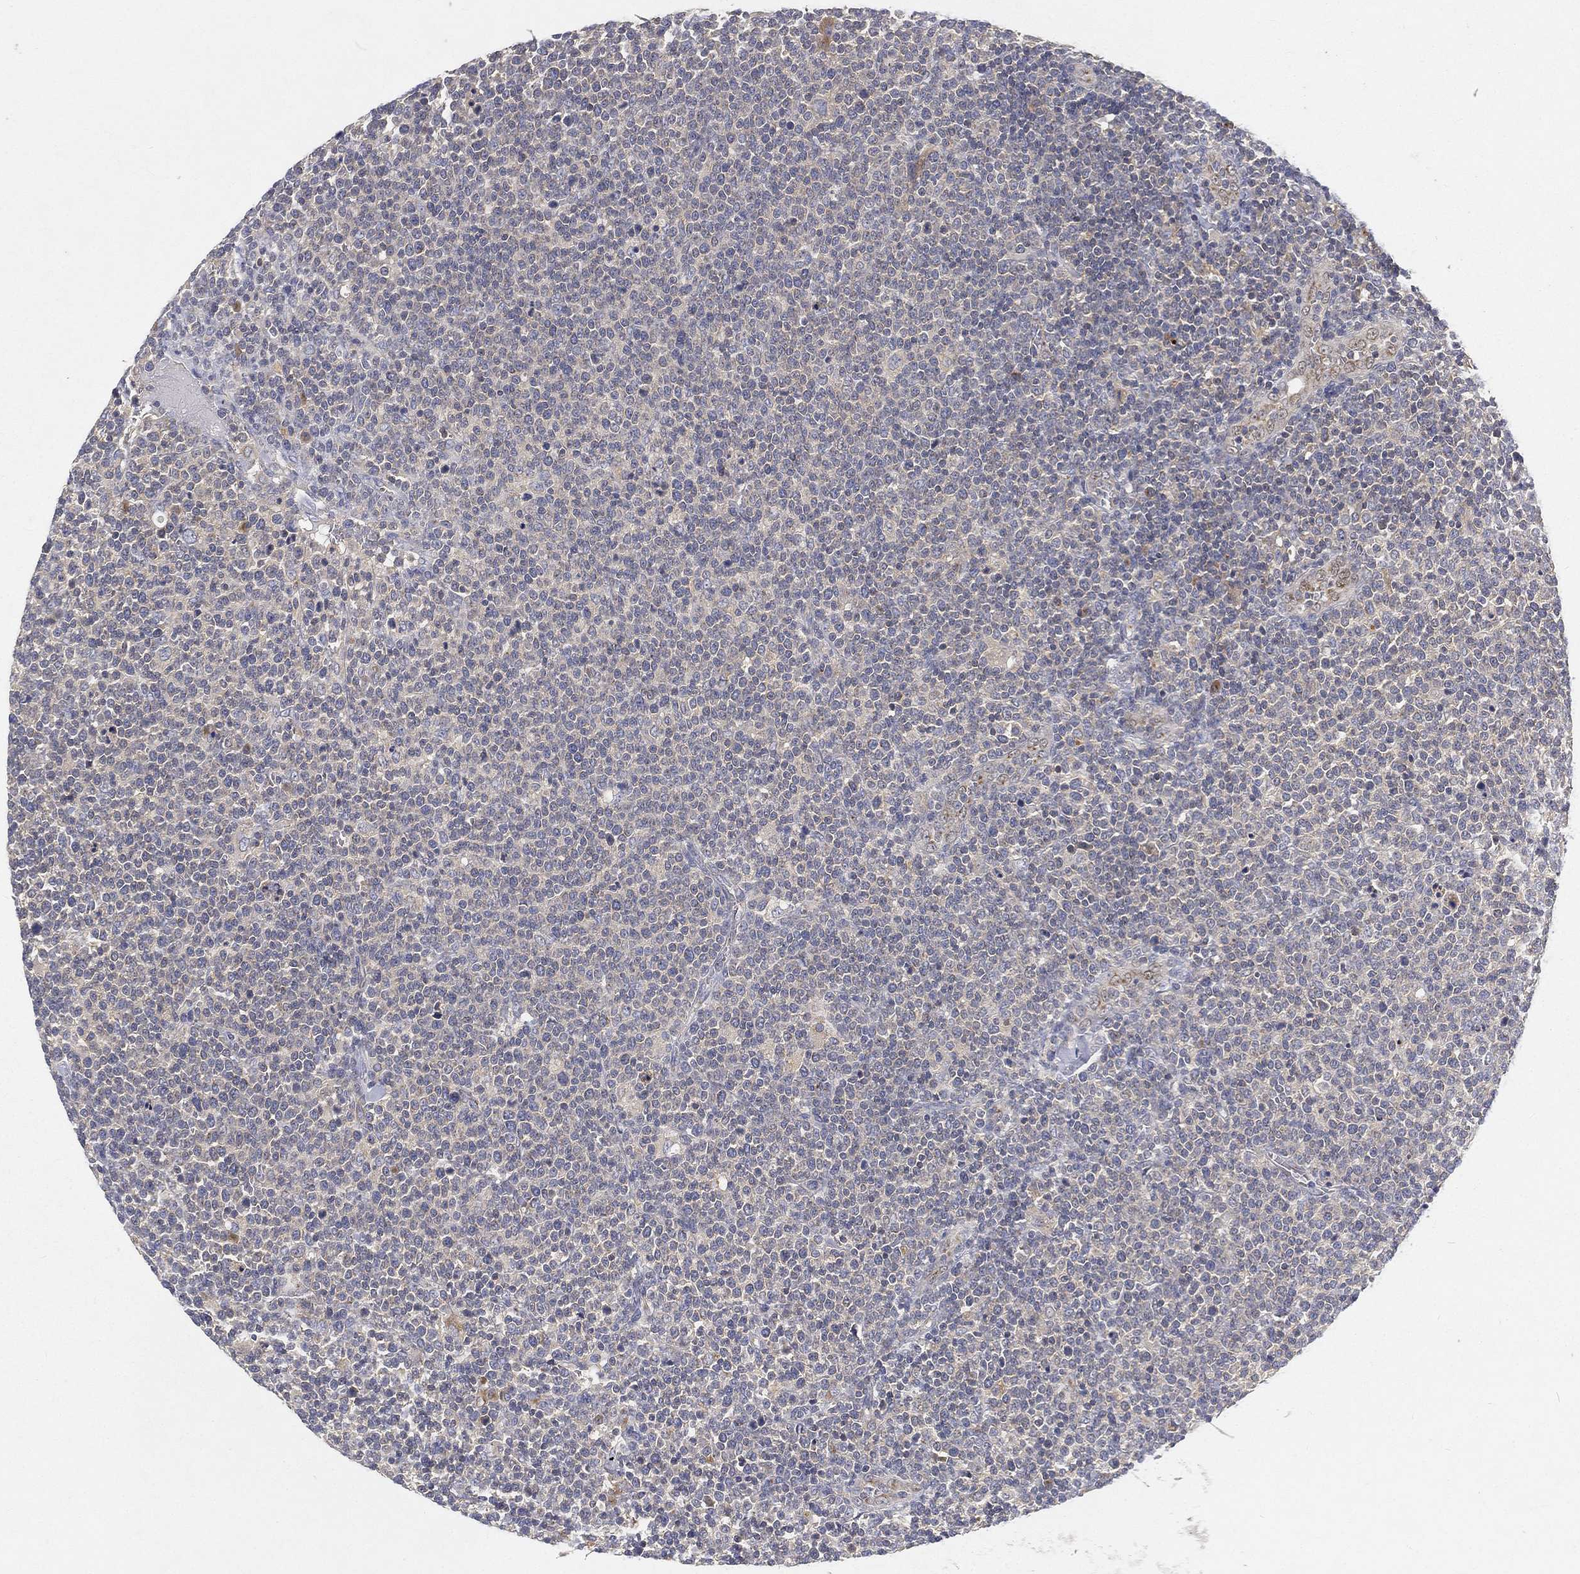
{"staining": {"intensity": "negative", "quantity": "none", "location": "none"}, "tissue": "lymphoma", "cell_type": "Tumor cells", "image_type": "cancer", "snomed": [{"axis": "morphology", "description": "Malignant lymphoma, non-Hodgkin's type, High grade"}, {"axis": "topography", "description": "Lymph node"}], "caption": "DAB (3,3'-diaminobenzidine) immunohistochemical staining of lymphoma demonstrates no significant staining in tumor cells.", "gene": "CTSL", "patient": {"sex": "male", "age": 61}}